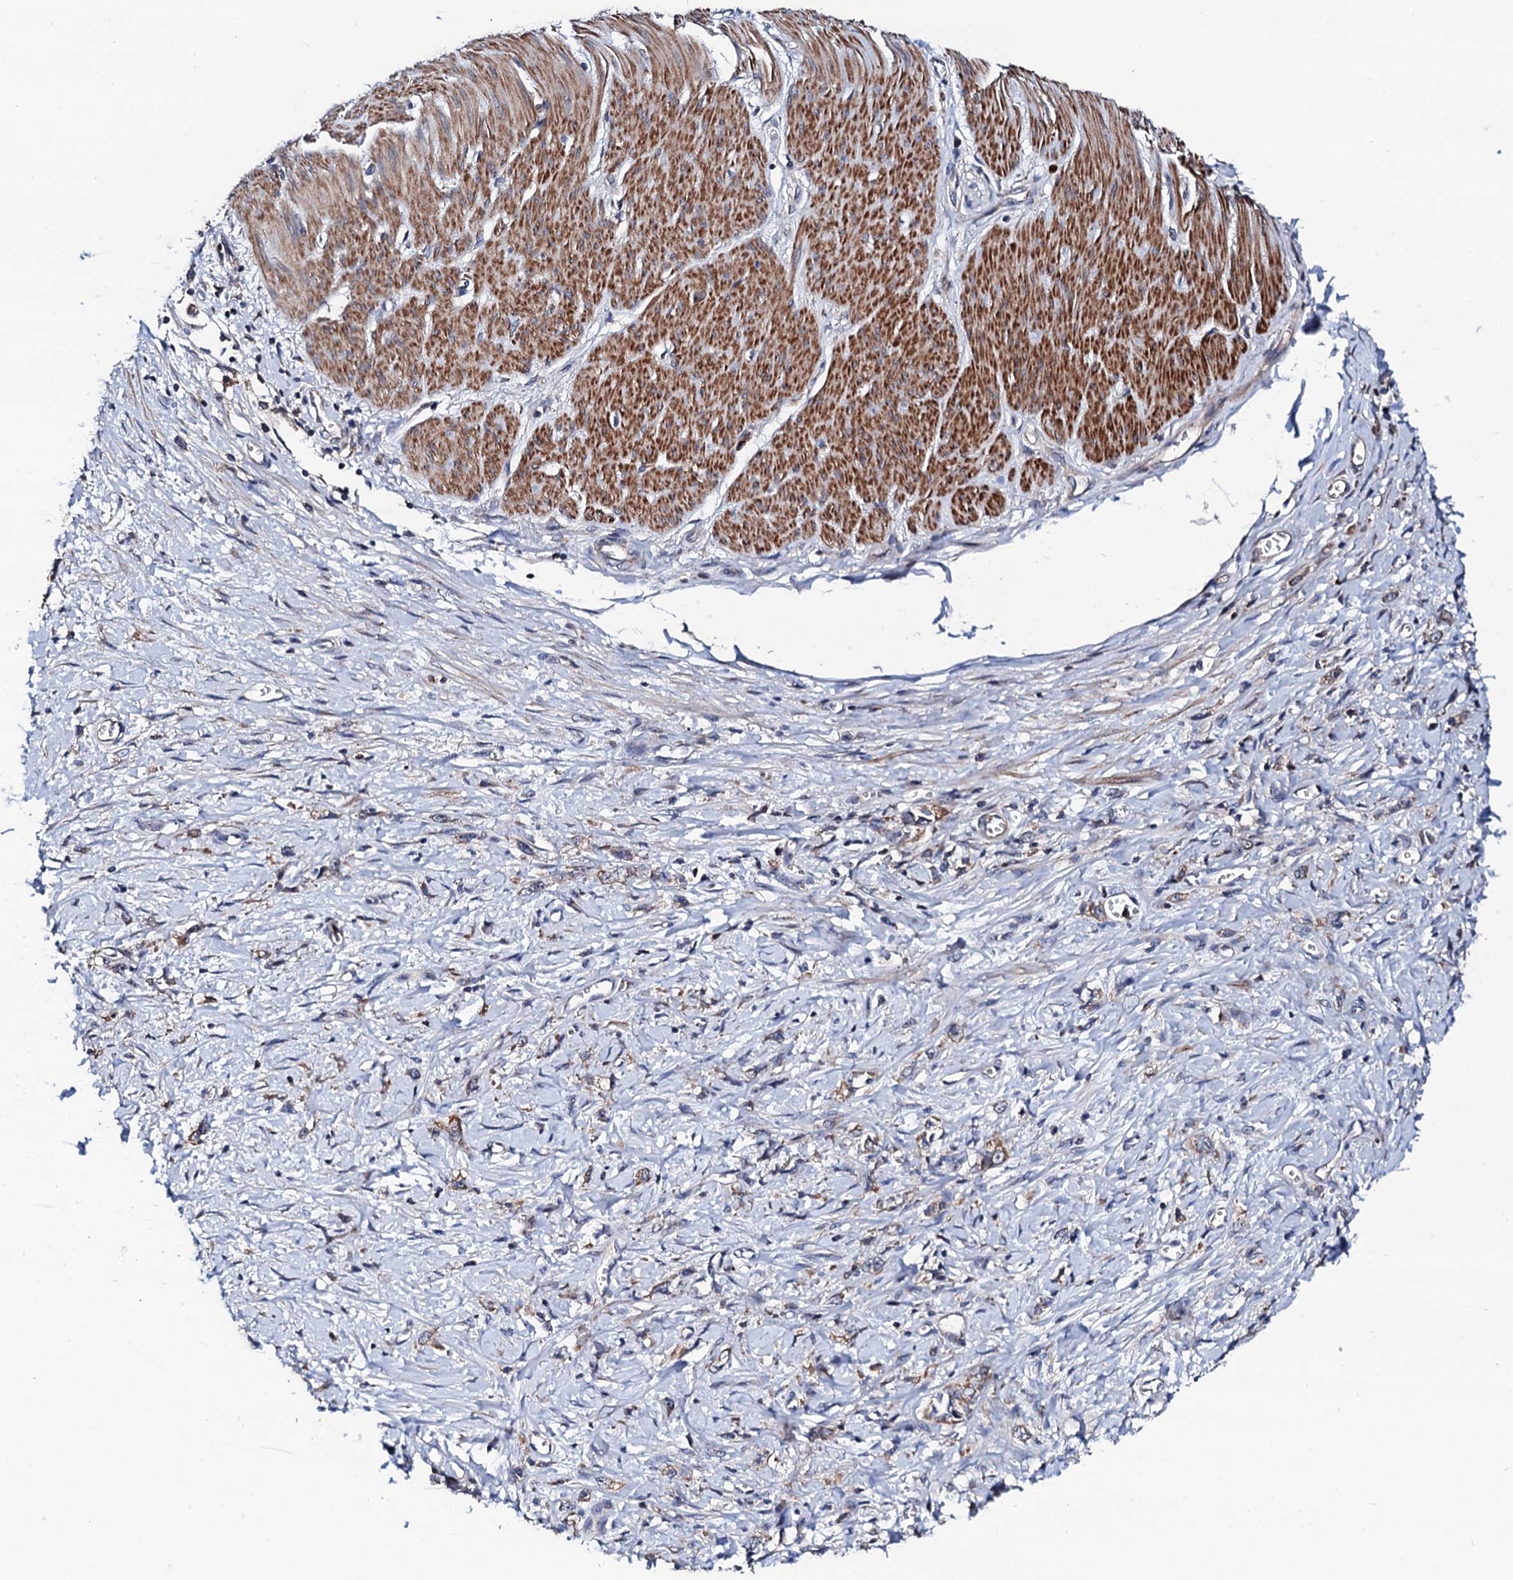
{"staining": {"intensity": "moderate", "quantity": ">75%", "location": "cytoplasmic/membranous"}, "tissue": "stomach cancer", "cell_type": "Tumor cells", "image_type": "cancer", "snomed": [{"axis": "morphology", "description": "Adenocarcinoma, NOS"}, {"axis": "topography", "description": "Stomach"}], "caption": "Immunohistochemical staining of stomach cancer demonstrates medium levels of moderate cytoplasmic/membranous staining in about >75% of tumor cells.", "gene": "COG4", "patient": {"sex": "female", "age": 76}}